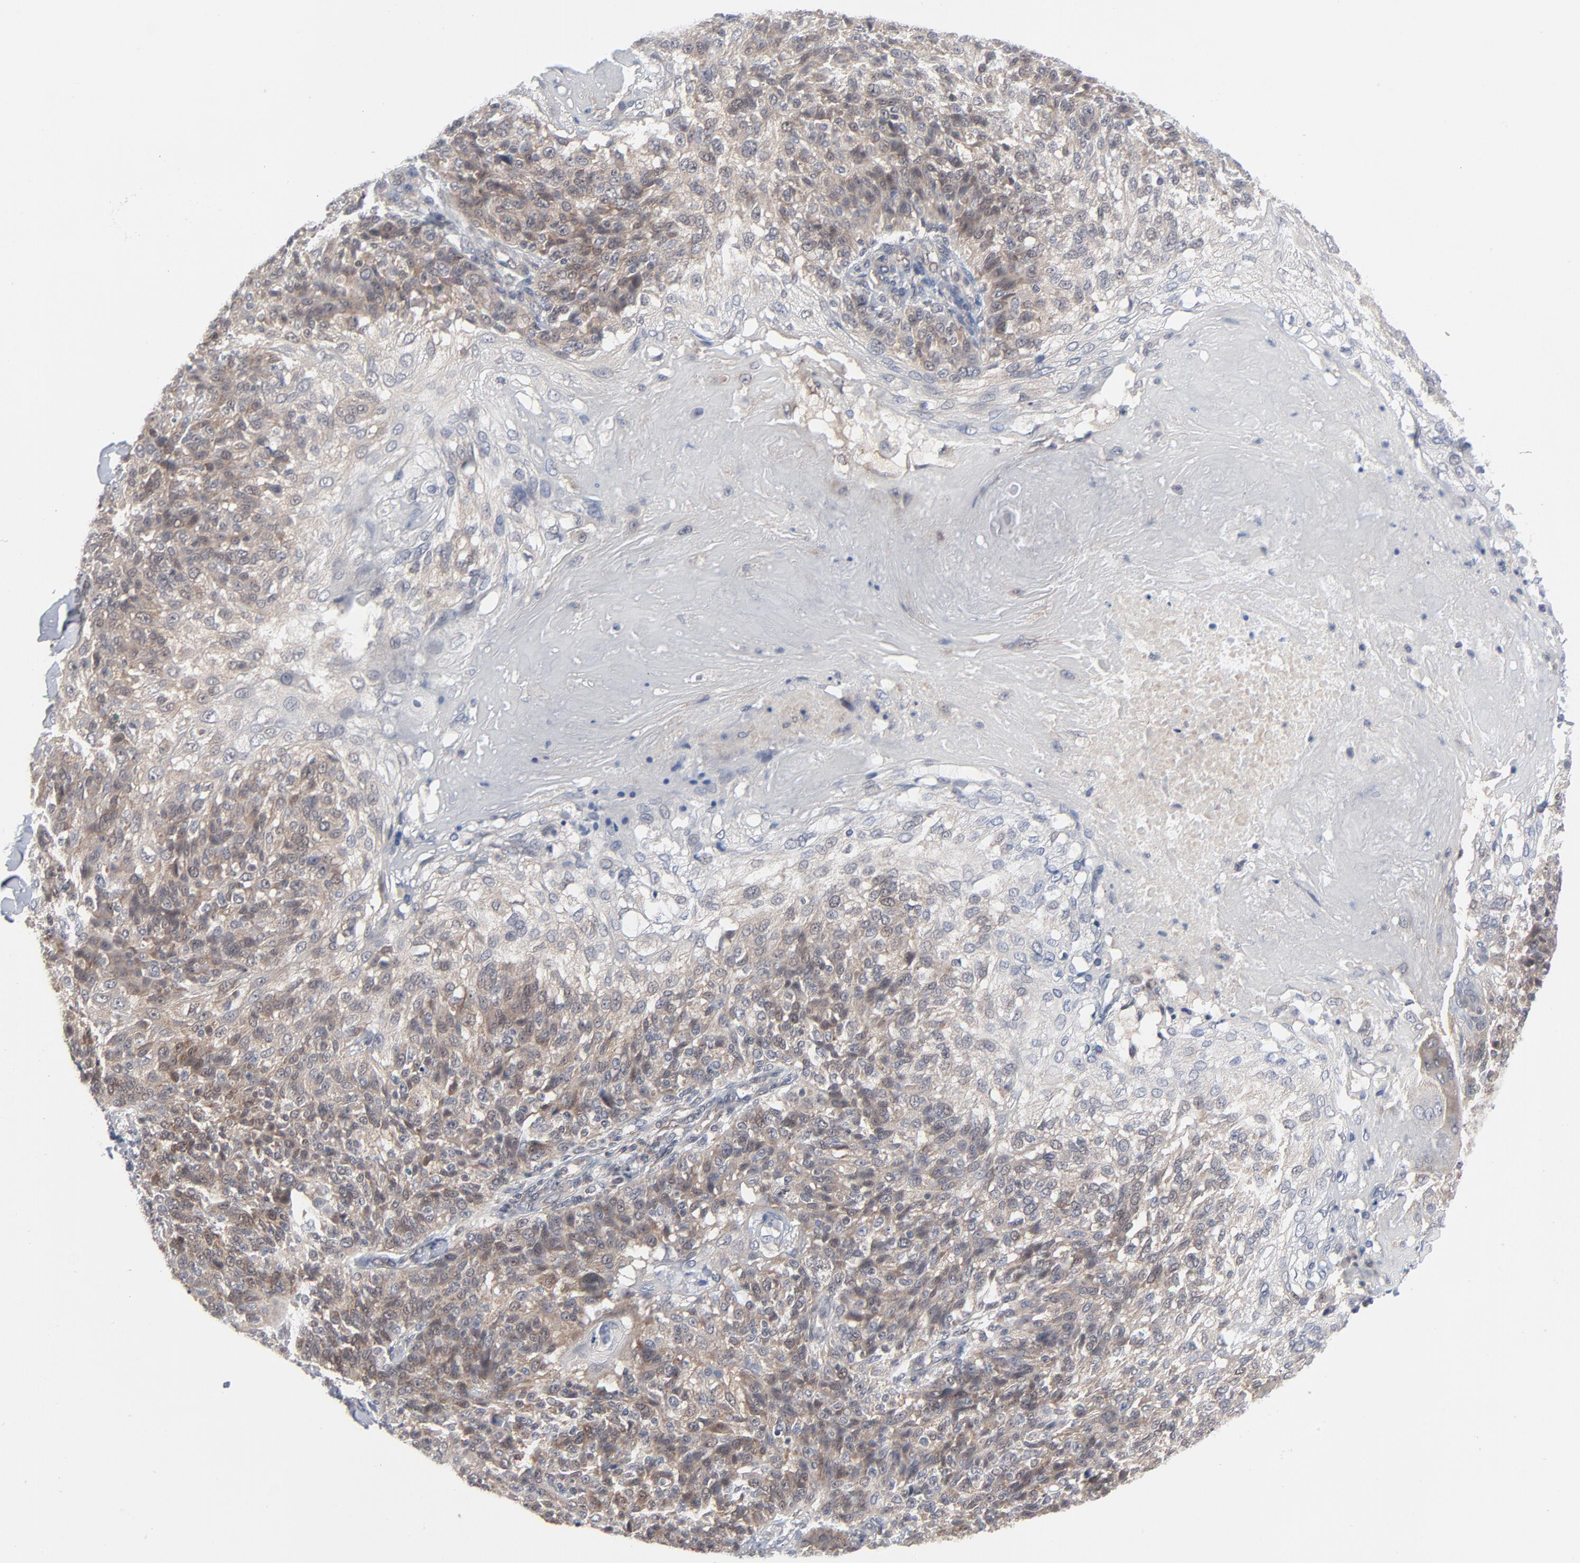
{"staining": {"intensity": "weak", "quantity": ">75%", "location": "cytoplasmic/membranous"}, "tissue": "skin cancer", "cell_type": "Tumor cells", "image_type": "cancer", "snomed": [{"axis": "morphology", "description": "Normal tissue, NOS"}, {"axis": "morphology", "description": "Squamous cell carcinoma, NOS"}, {"axis": "topography", "description": "Skin"}], "caption": "IHC (DAB (3,3'-diaminobenzidine)) staining of squamous cell carcinoma (skin) shows weak cytoplasmic/membranous protein staining in about >75% of tumor cells. Using DAB (3,3'-diaminobenzidine) (brown) and hematoxylin (blue) stains, captured at high magnification using brightfield microscopy.", "gene": "RPS6KB1", "patient": {"sex": "female", "age": 83}}